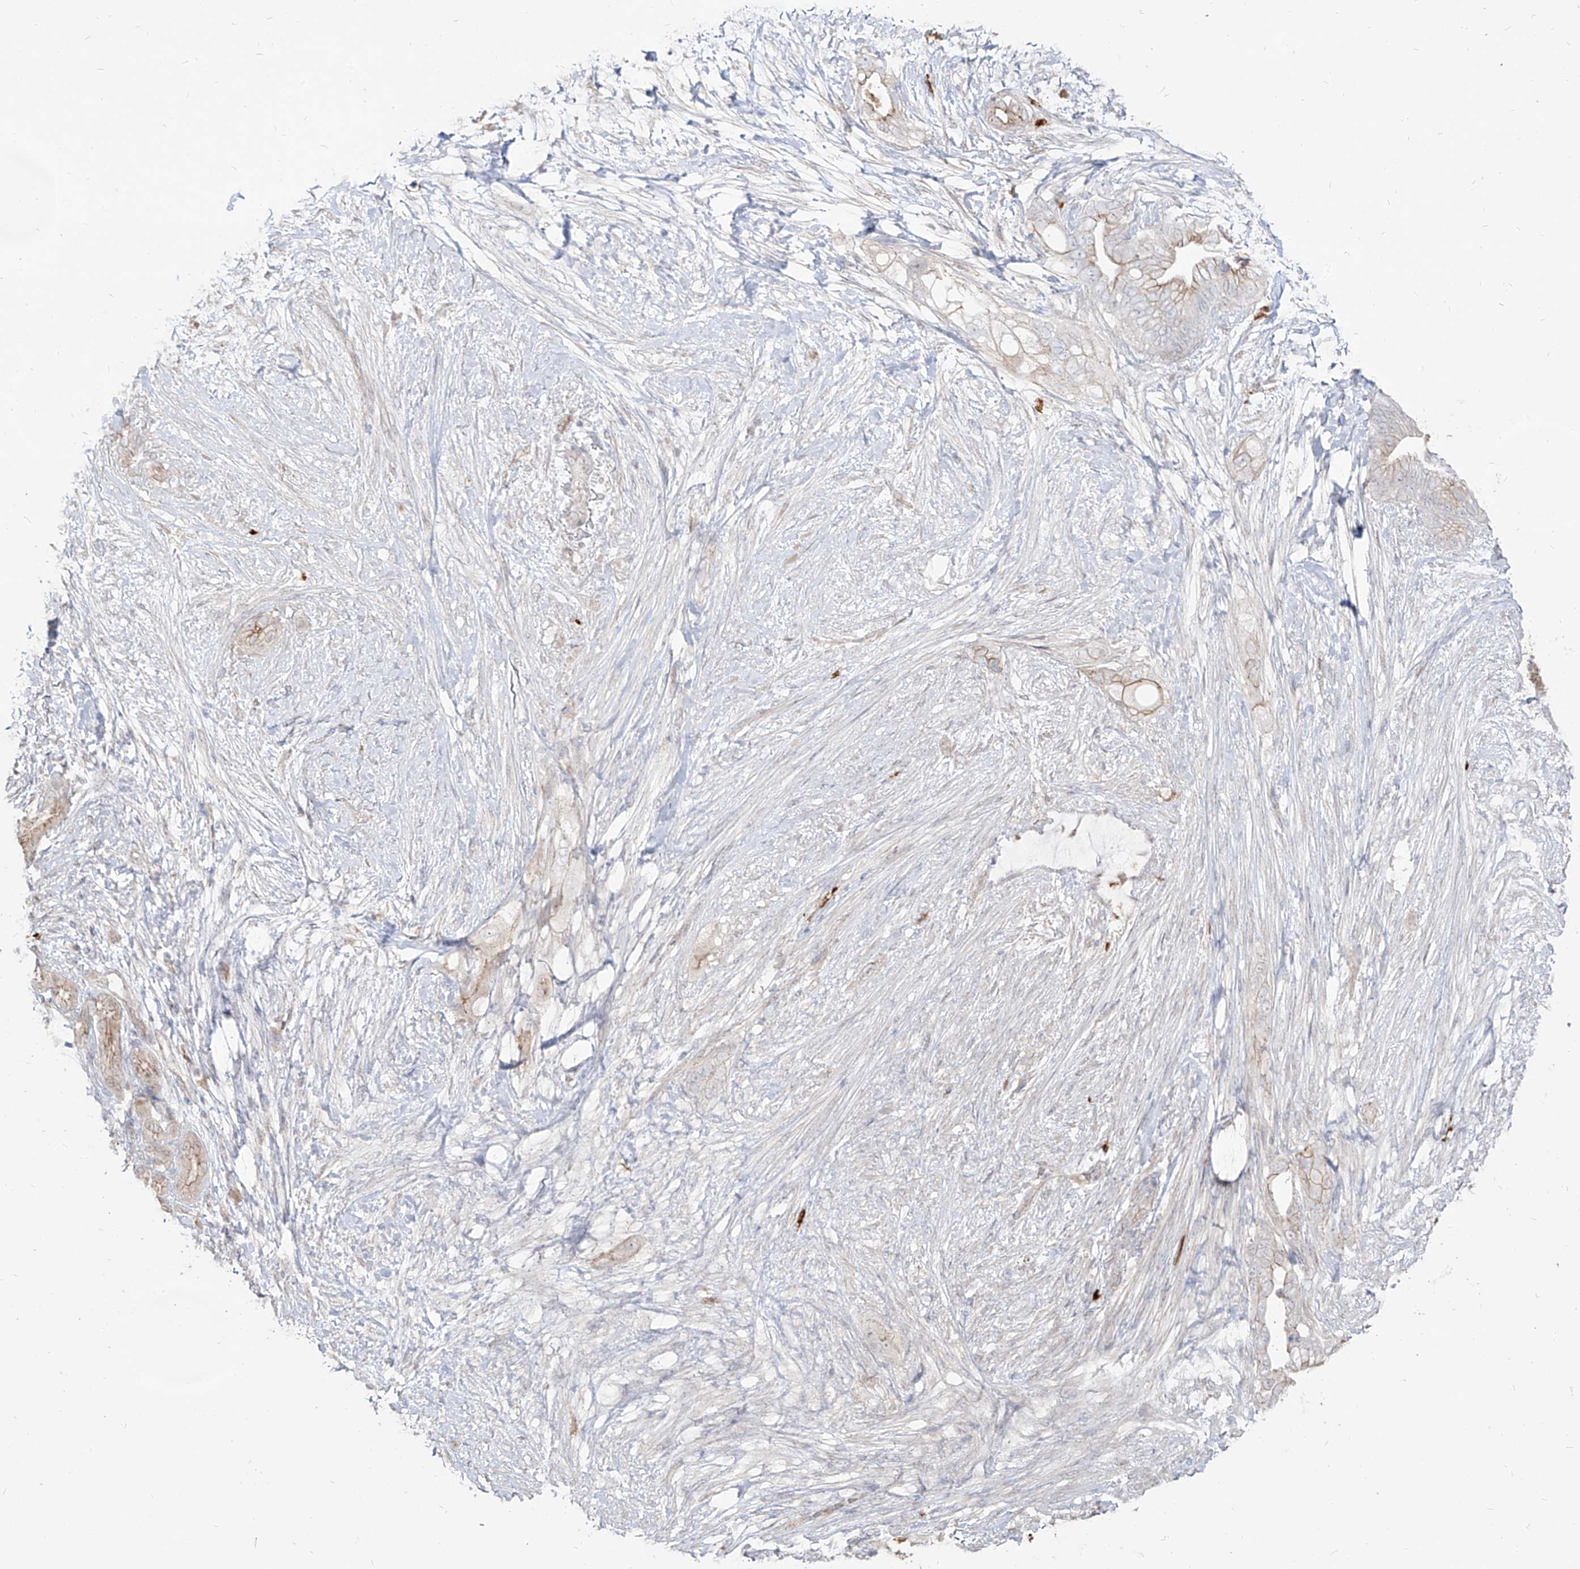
{"staining": {"intensity": "weak", "quantity": "25%-75%", "location": "cytoplasmic/membranous"}, "tissue": "pancreatic cancer", "cell_type": "Tumor cells", "image_type": "cancer", "snomed": [{"axis": "morphology", "description": "Adenocarcinoma, NOS"}, {"axis": "topography", "description": "Pancreas"}], "caption": "About 25%-75% of tumor cells in pancreatic cancer demonstrate weak cytoplasmic/membranous protein expression as visualized by brown immunohistochemical staining.", "gene": "ZNF227", "patient": {"sex": "male", "age": 53}}